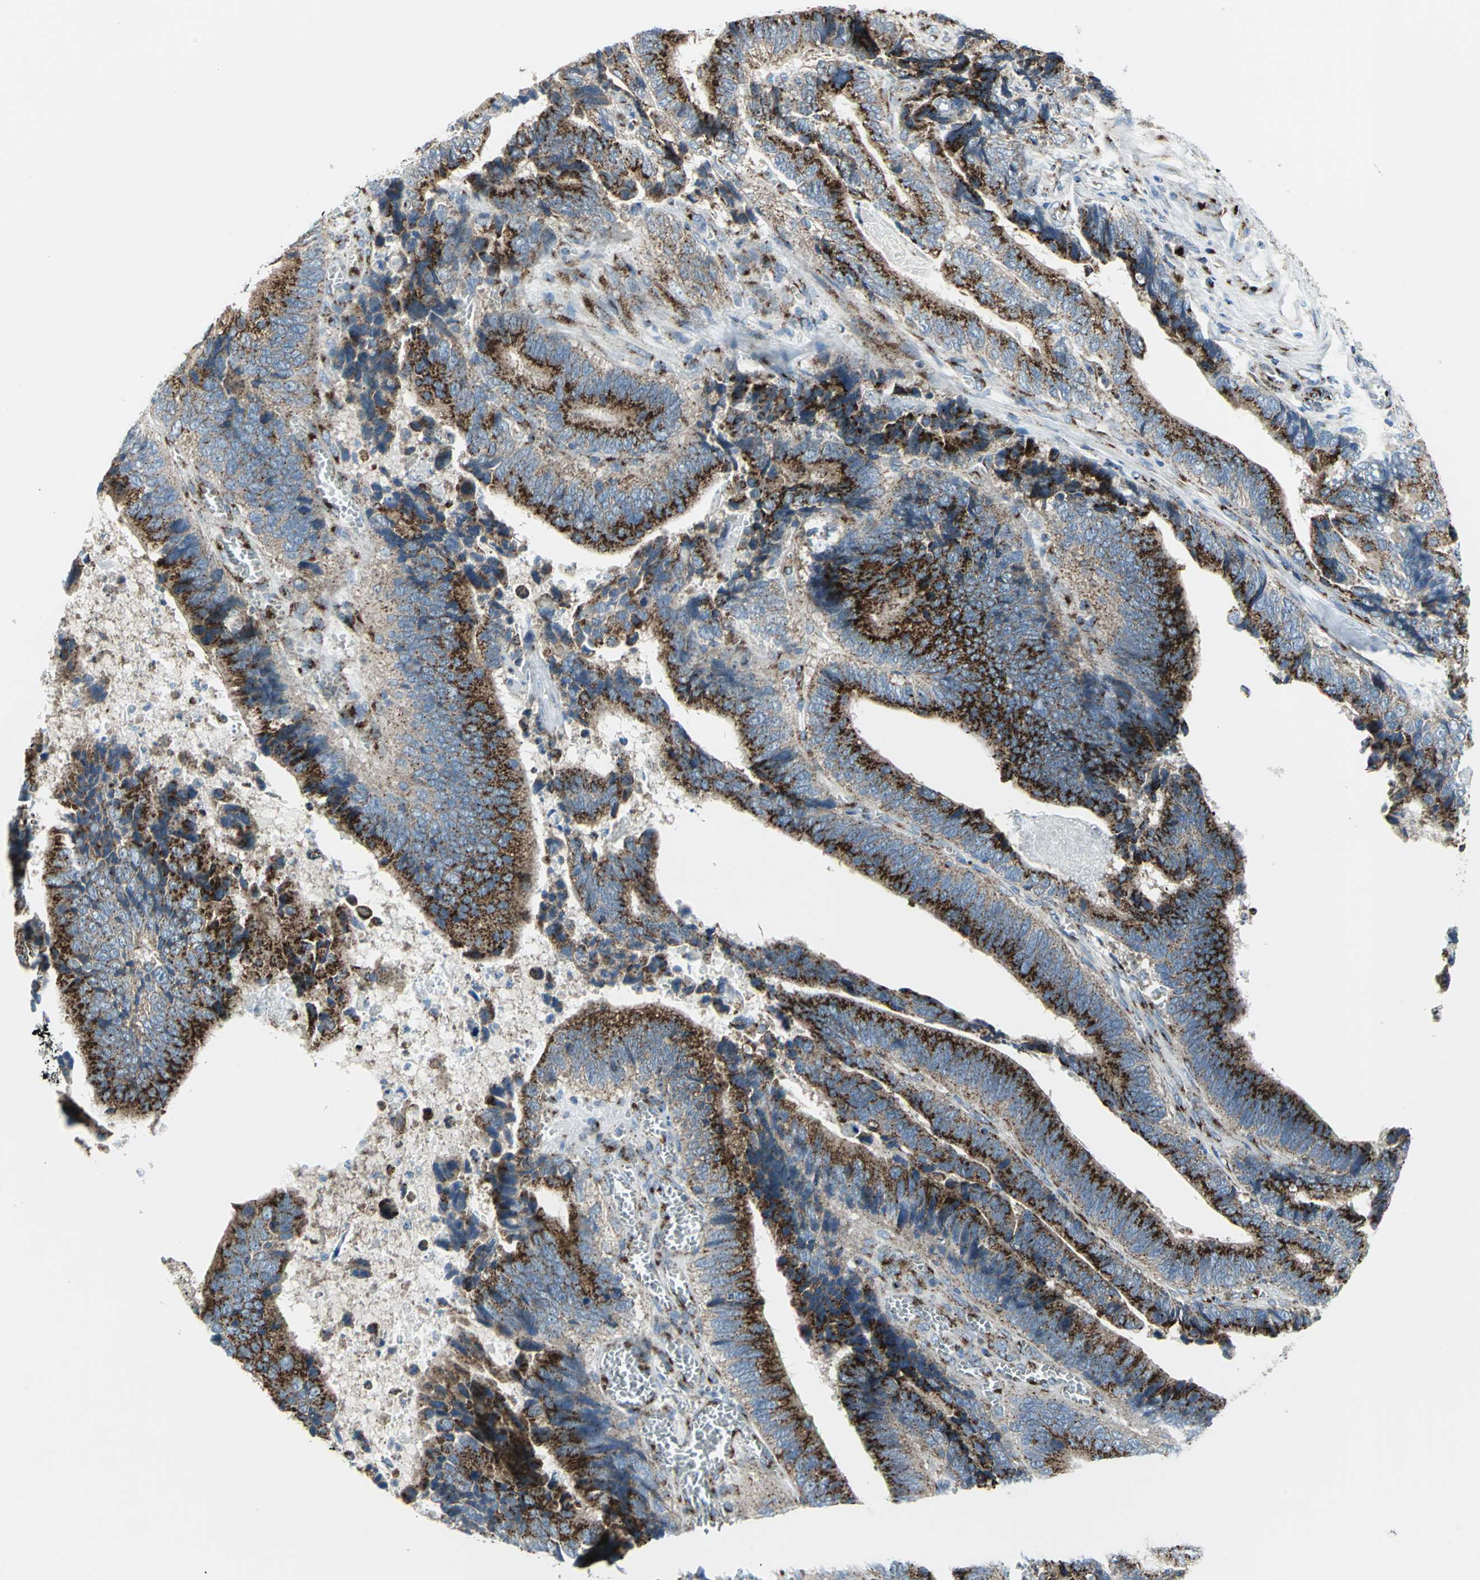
{"staining": {"intensity": "strong", "quantity": ">75%", "location": "cytoplasmic/membranous"}, "tissue": "colorectal cancer", "cell_type": "Tumor cells", "image_type": "cancer", "snomed": [{"axis": "morphology", "description": "Adenocarcinoma, NOS"}, {"axis": "topography", "description": "Colon"}], "caption": "Adenocarcinoma (colorectal) was stained to show a protein in brown. There is high levels of strong cytoplasmic/membranous expression in approximately >75% of tumor cells.", "gene": "GPR3", "patient": {"sex": "male", "age": 72}}